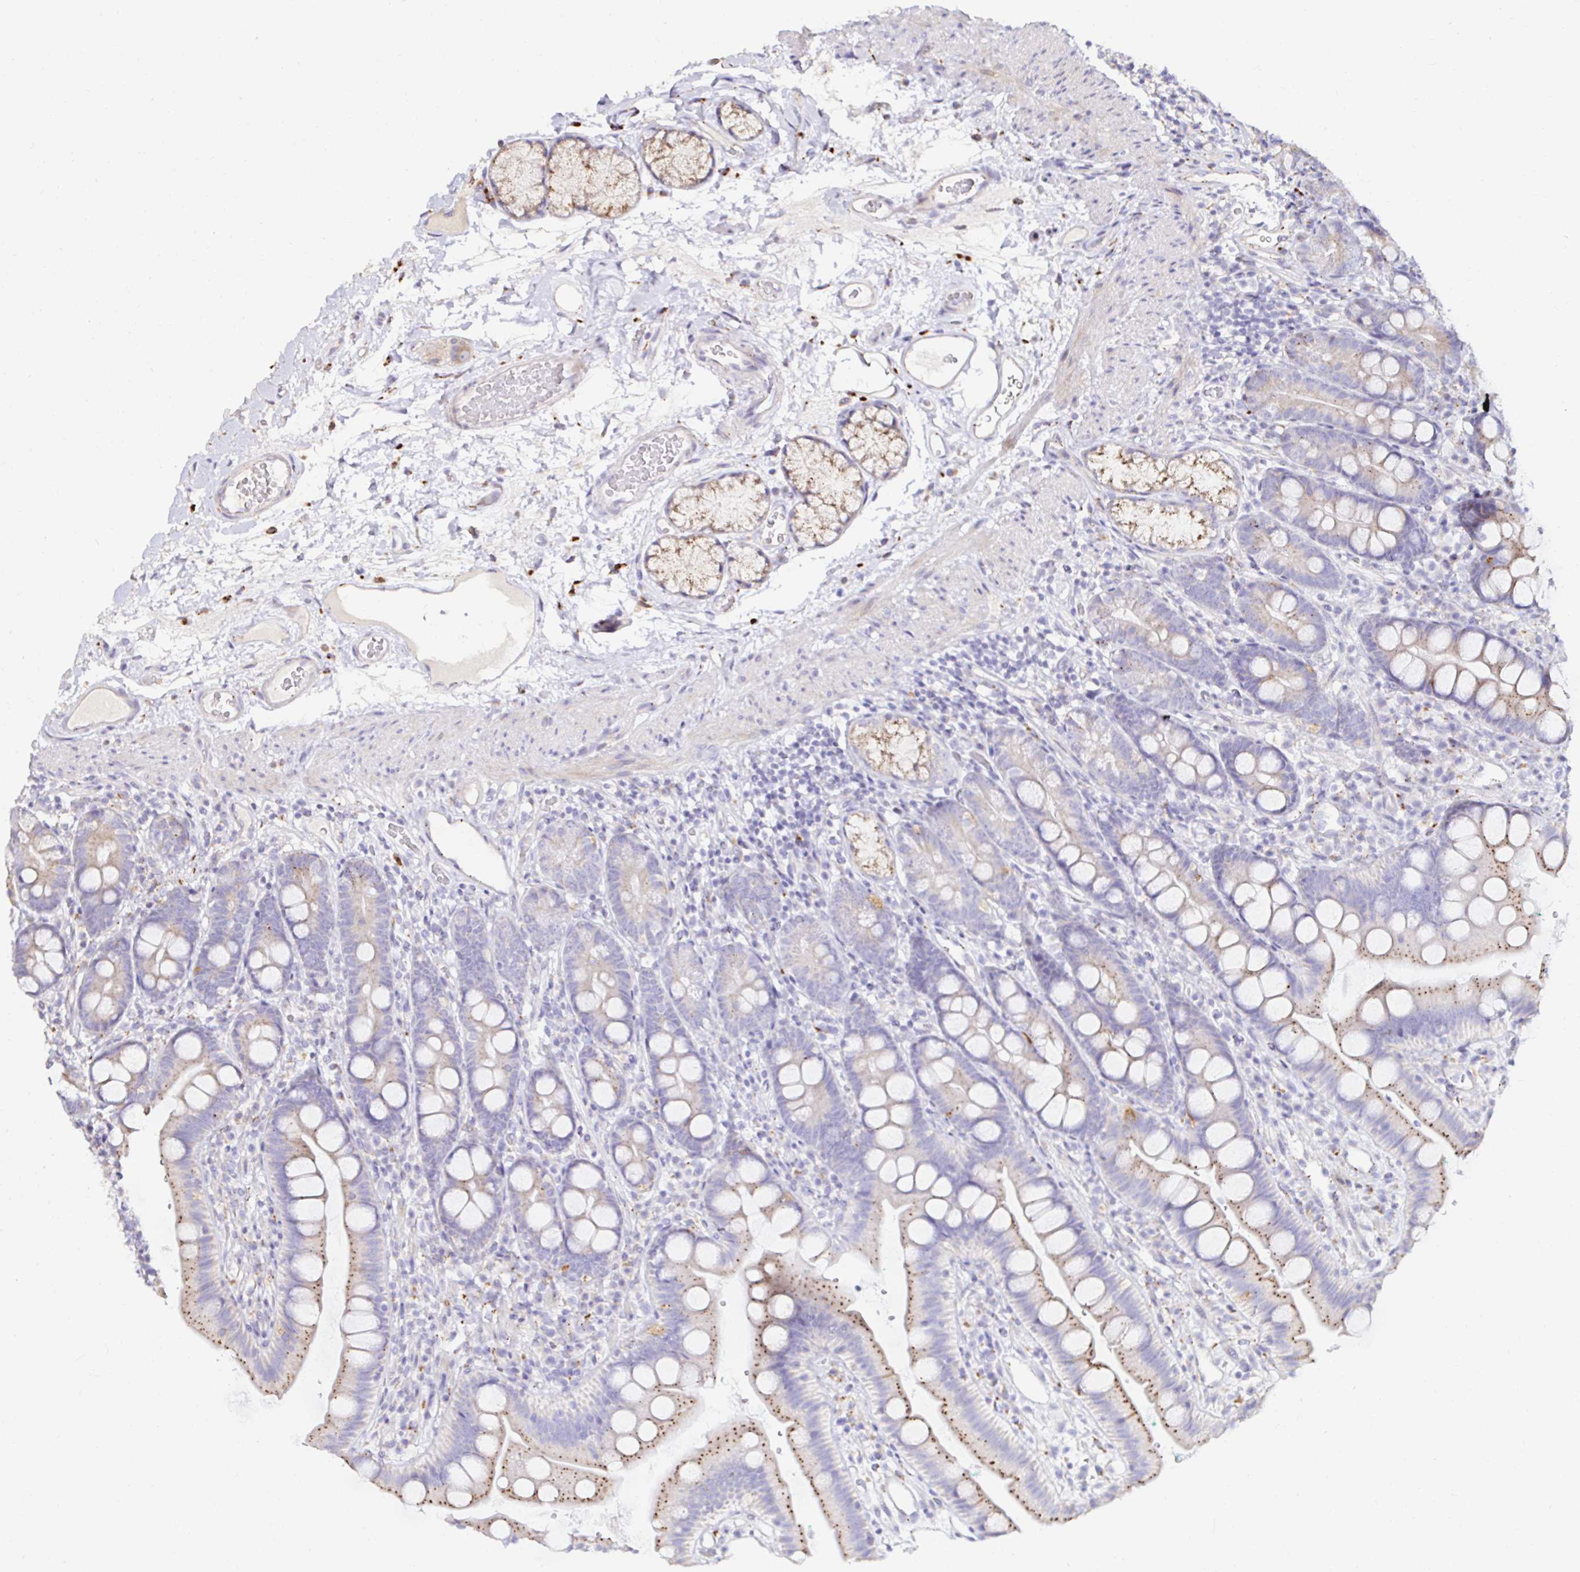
{"staining": {"intensity": "moderate", "quantity": "25%-75%", "location": "cytoplasmic/membranous"}, "tissue": "duodenum", "cell_type": "Glandular cells", "image_type": "normal", "snomed": [{"axis": "morphology", "description": "Normal tissue, NOS"}, {"axis": "topography", "description": "Duodenum"}], "caption": "Unremarkable duodenum was stained to show a protein in brown. There is medium levels of moderate cytoplasmic/membranous positivity in approximately 25%-75% of glandular cells.", "gene": "GALNS", "patient": {"sex": "female", "age": 67}}